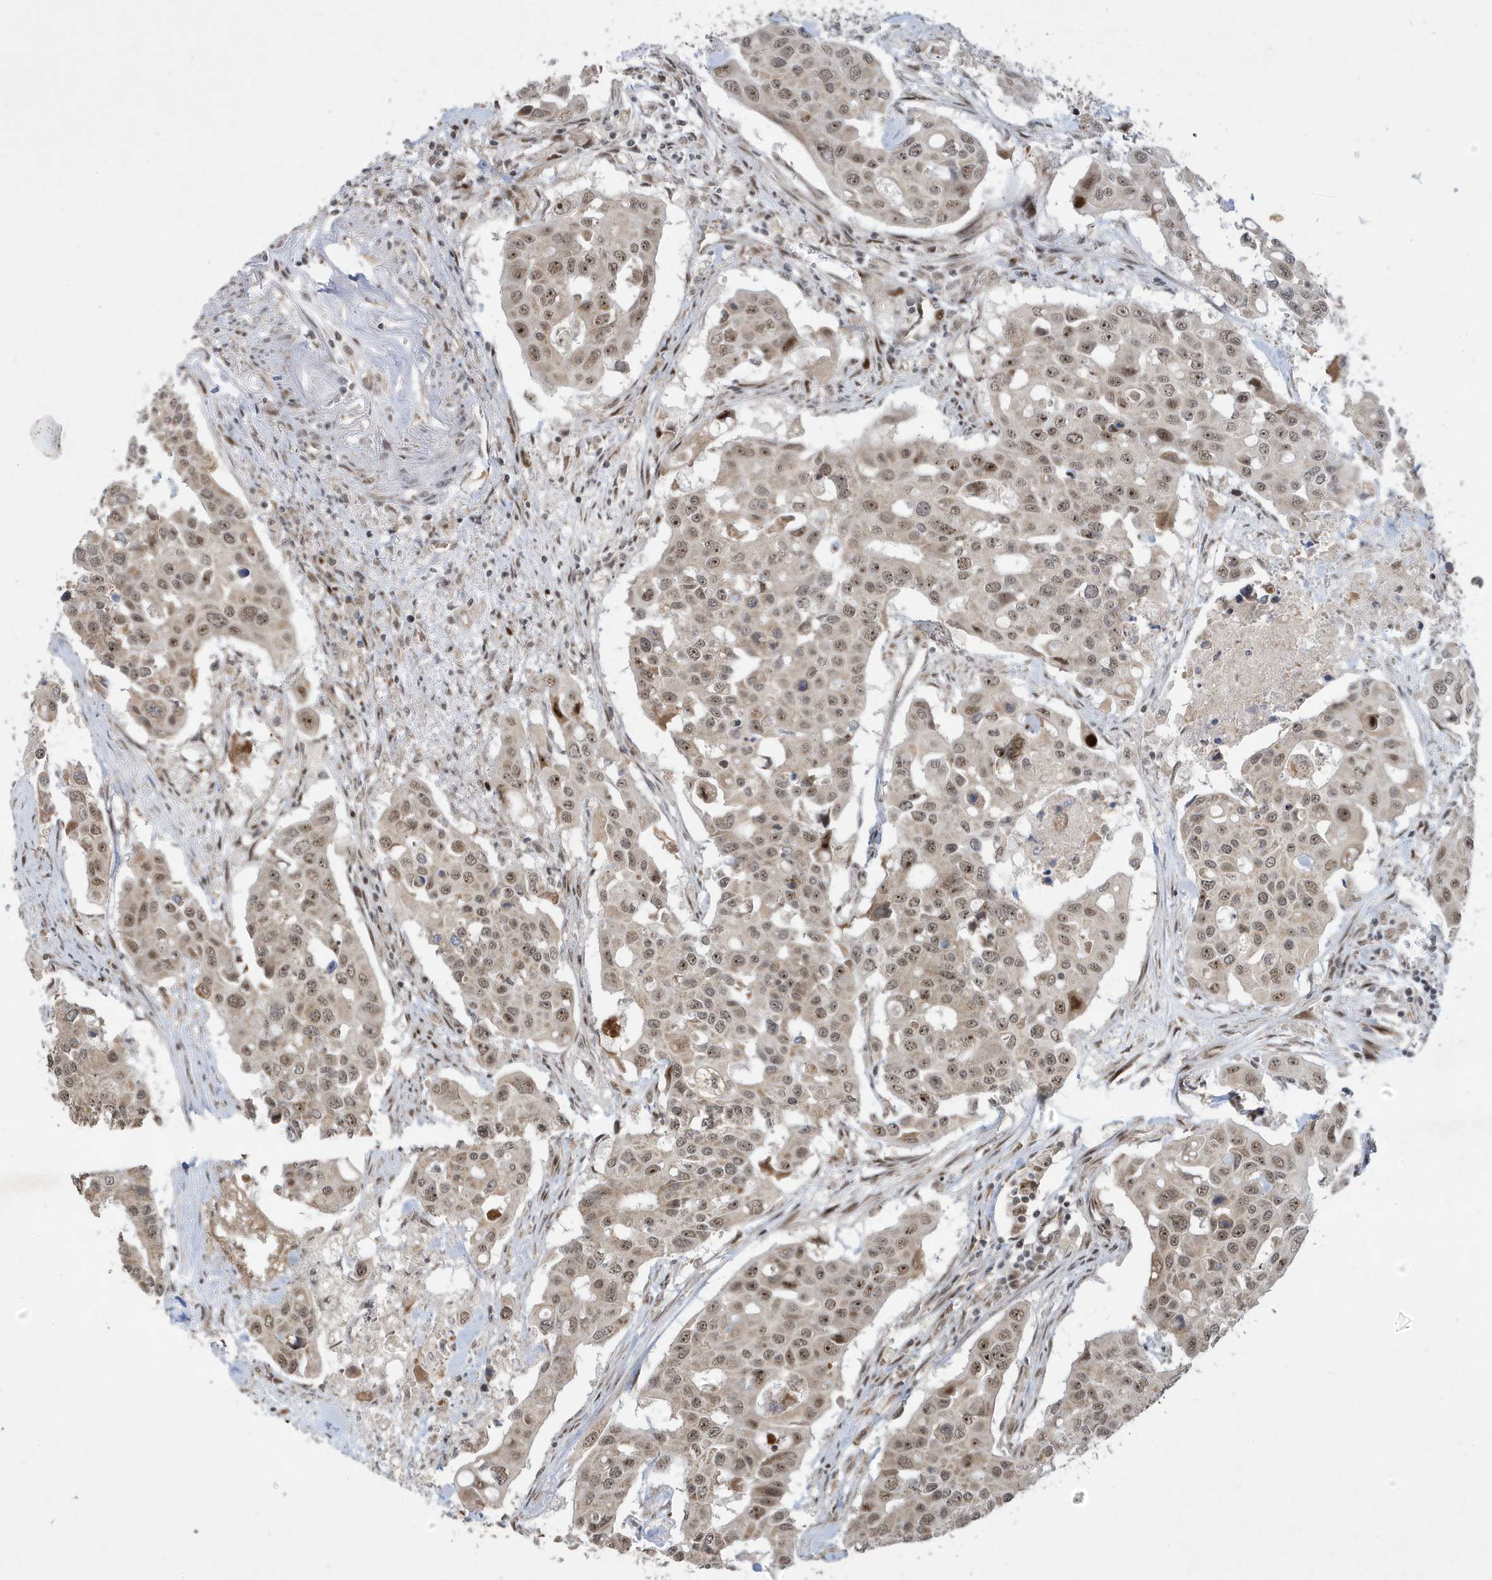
{"staining": {"intensity": "moderate", "quantity": ">75%", "location": "nuclear"}, "tissue": "colorectal cancer", "cell_type": "Tumor cells", "image_type": "cancer", "snomed": [{"axis": "morphology", "description": "Adenocarcinoma, NOS"}, {"axis": "topography", "description": "Colon"}], "caption": "Protein positivity by immunohistochemistry demonstrates moderate nuclear expression in approximately >75% of tumor cells in colorectal cancer.", "gene": "FAM9B", "patient": {"sex": "male", "age": 77}}